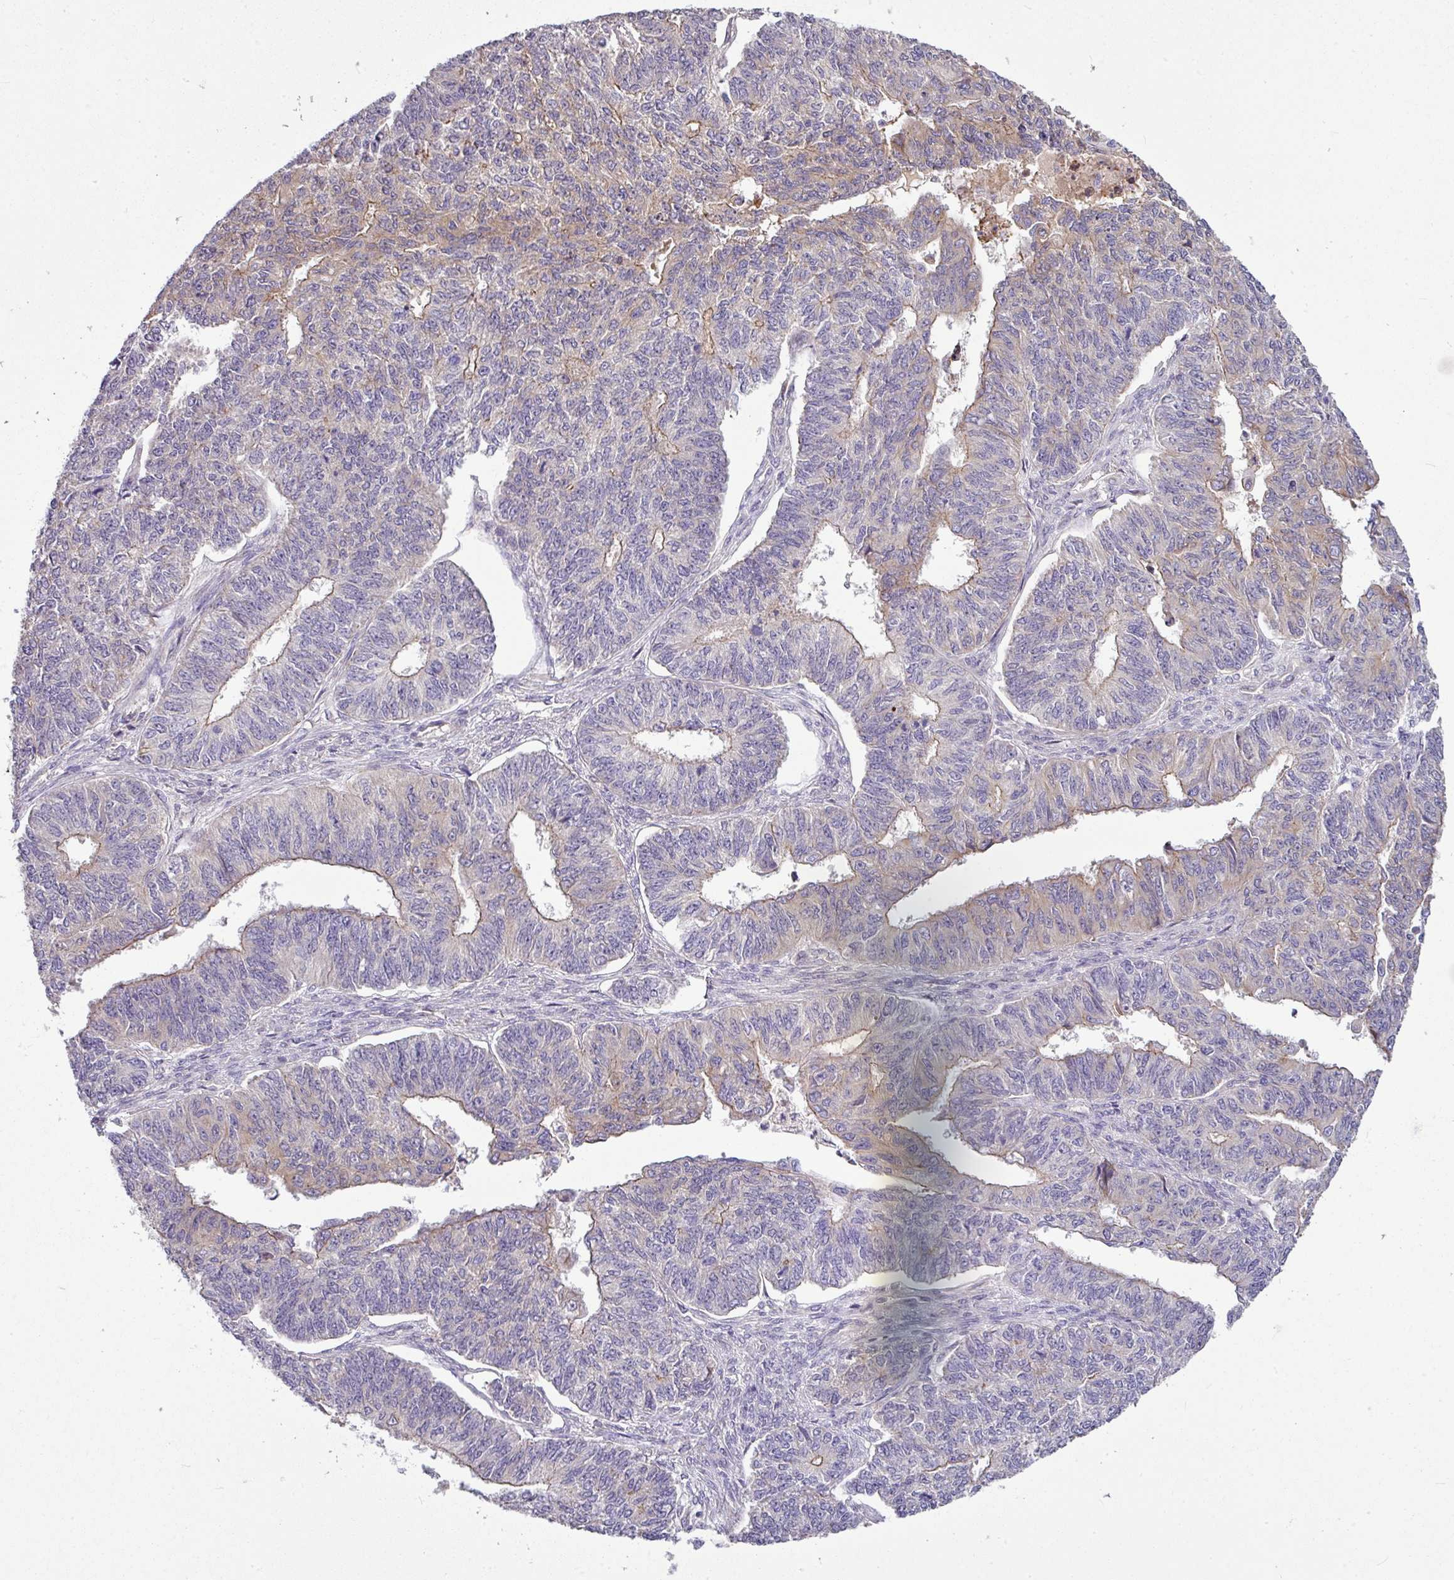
{"staining": {"intensity": "moderate", "quantity": "<25%", "location": "cytoplasmic/membranous"}, "tissue": "endometrial cancer", "cell_type": "Tumor cells", "image_type": "cancer", "snomed": [{"axis": "morphology", "description": "Adenocarcinoma, NOS"}, {"axis": "topography", "description": "Endometrium"}], "caption": "Moderate cytoplasmic/membranous protein staining is identified in about <25% of tumor cells in endometrial cancer.", "gene": "GAN", "patient": {"sex": "female", "age": 32}}